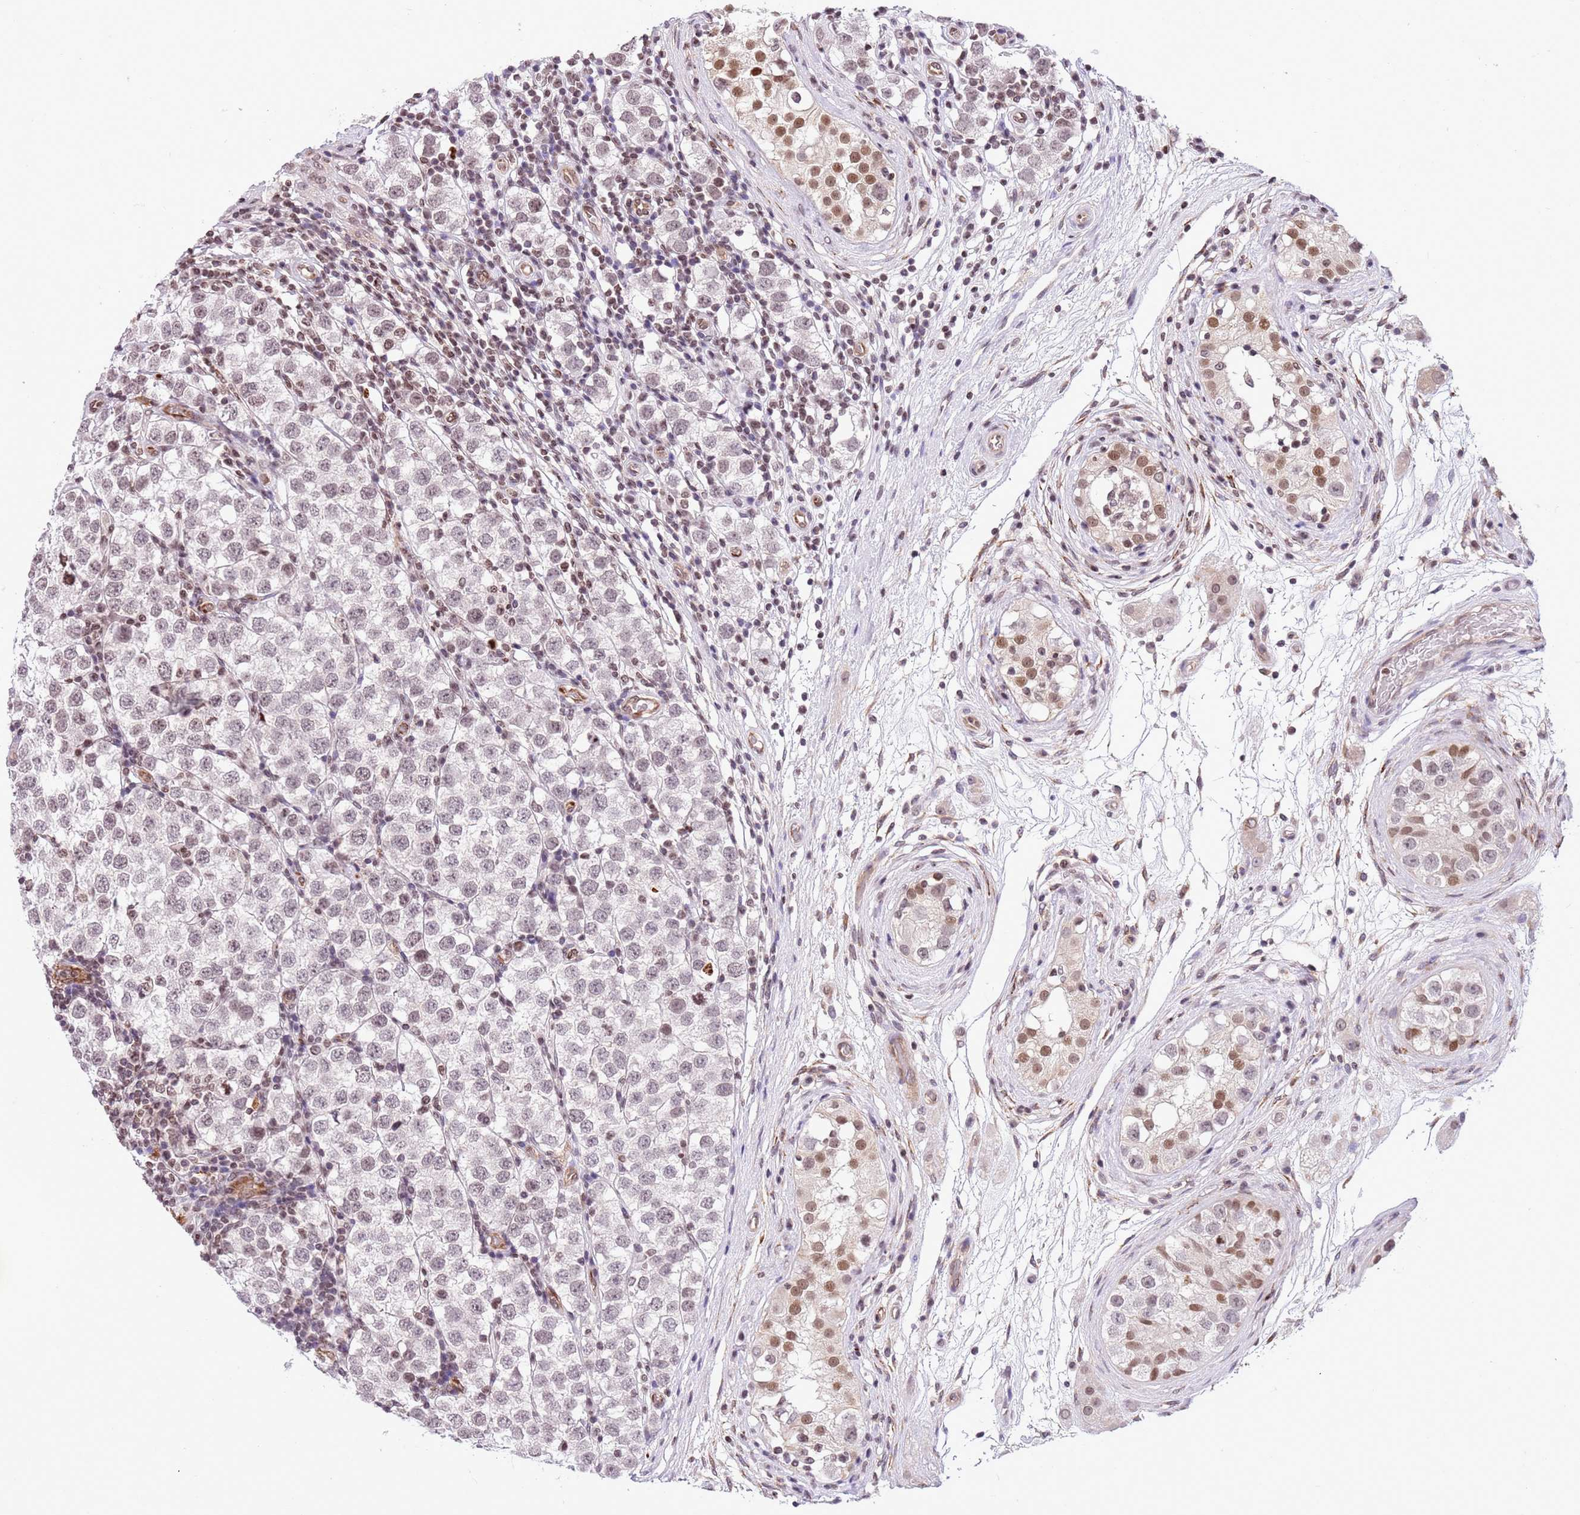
{"staining": {"intensity": "weak", "quantity": "<25%", "location": "nuclear"}, "tissue": "testis cancer", "cell_type": "Tumor cells", "image_type": "cancer", "snomed": [{"axis": "morphology", "description": "Seminoma, NOS"}, {"axis": "topography", "description": "Testis"}], "caption": "High magnification brightfield microscopy of seminoma (testis) stained with DAB (3,3'-diaminobenzidine) (brown) and counterstained with hematoxylin (blue): tumor cells show no significant expression.", "gene": "NRIP1", "patient": {"sex": "male", "age": 34}}